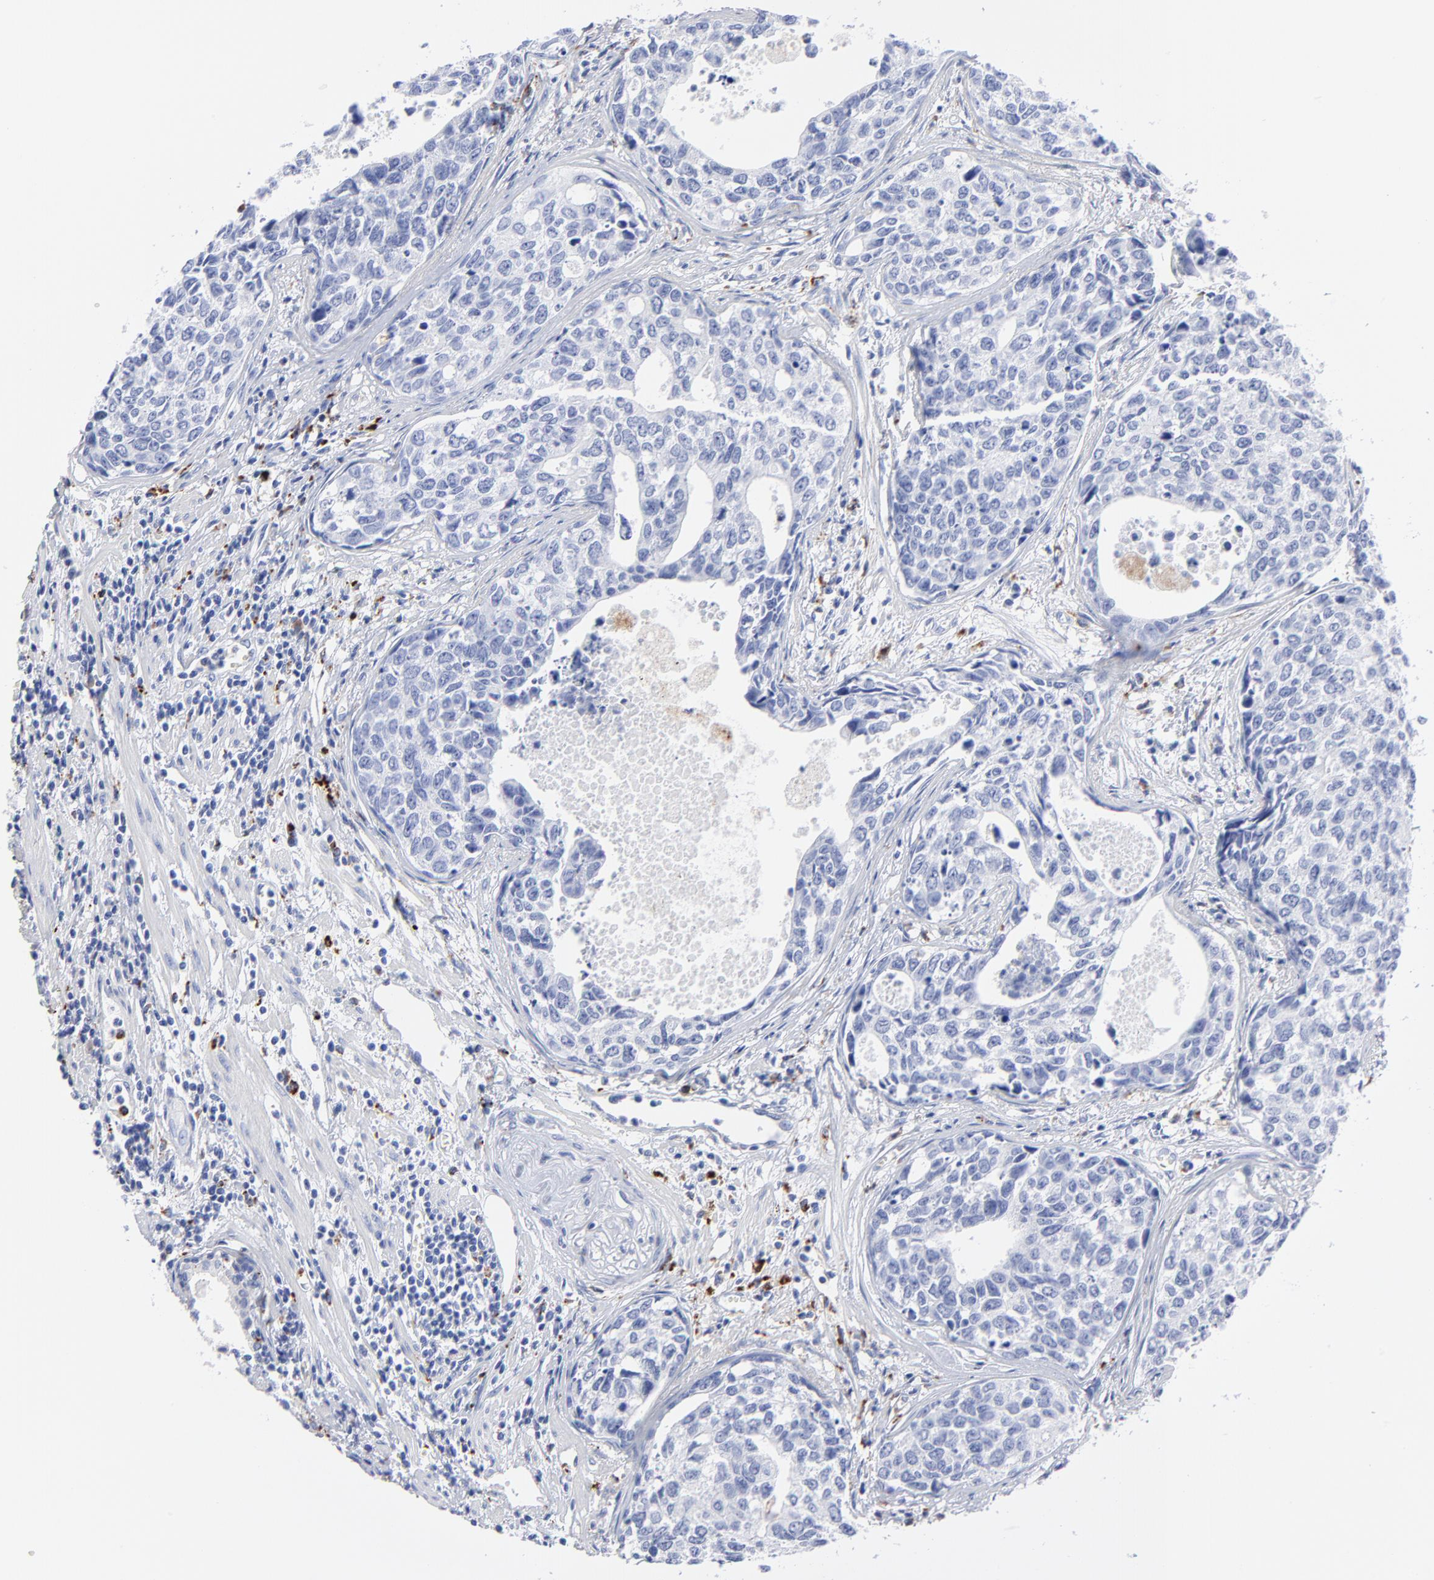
{"staining": {"intensity": "negative", "quantity": "none", "location": "none"}, "tissue": "urothelial cancer", "cell_type": "Tumor cells", "image_type": "cancer", "snomed": [{"axis": "morphology", "description": "Urothelial carcinoma, High grade"}, {"axis": "topography", "description": "Urinary bladder"}], "caption": "An immunohistochemistry (IHC) histopathology image of urothelial carcinoma (high-grade) is shown. There is no staining in tumor cells of urothelial carcinoma (high-grade).", "gene": "CPVL", "patient": {"sex": "male", "age": 81}}